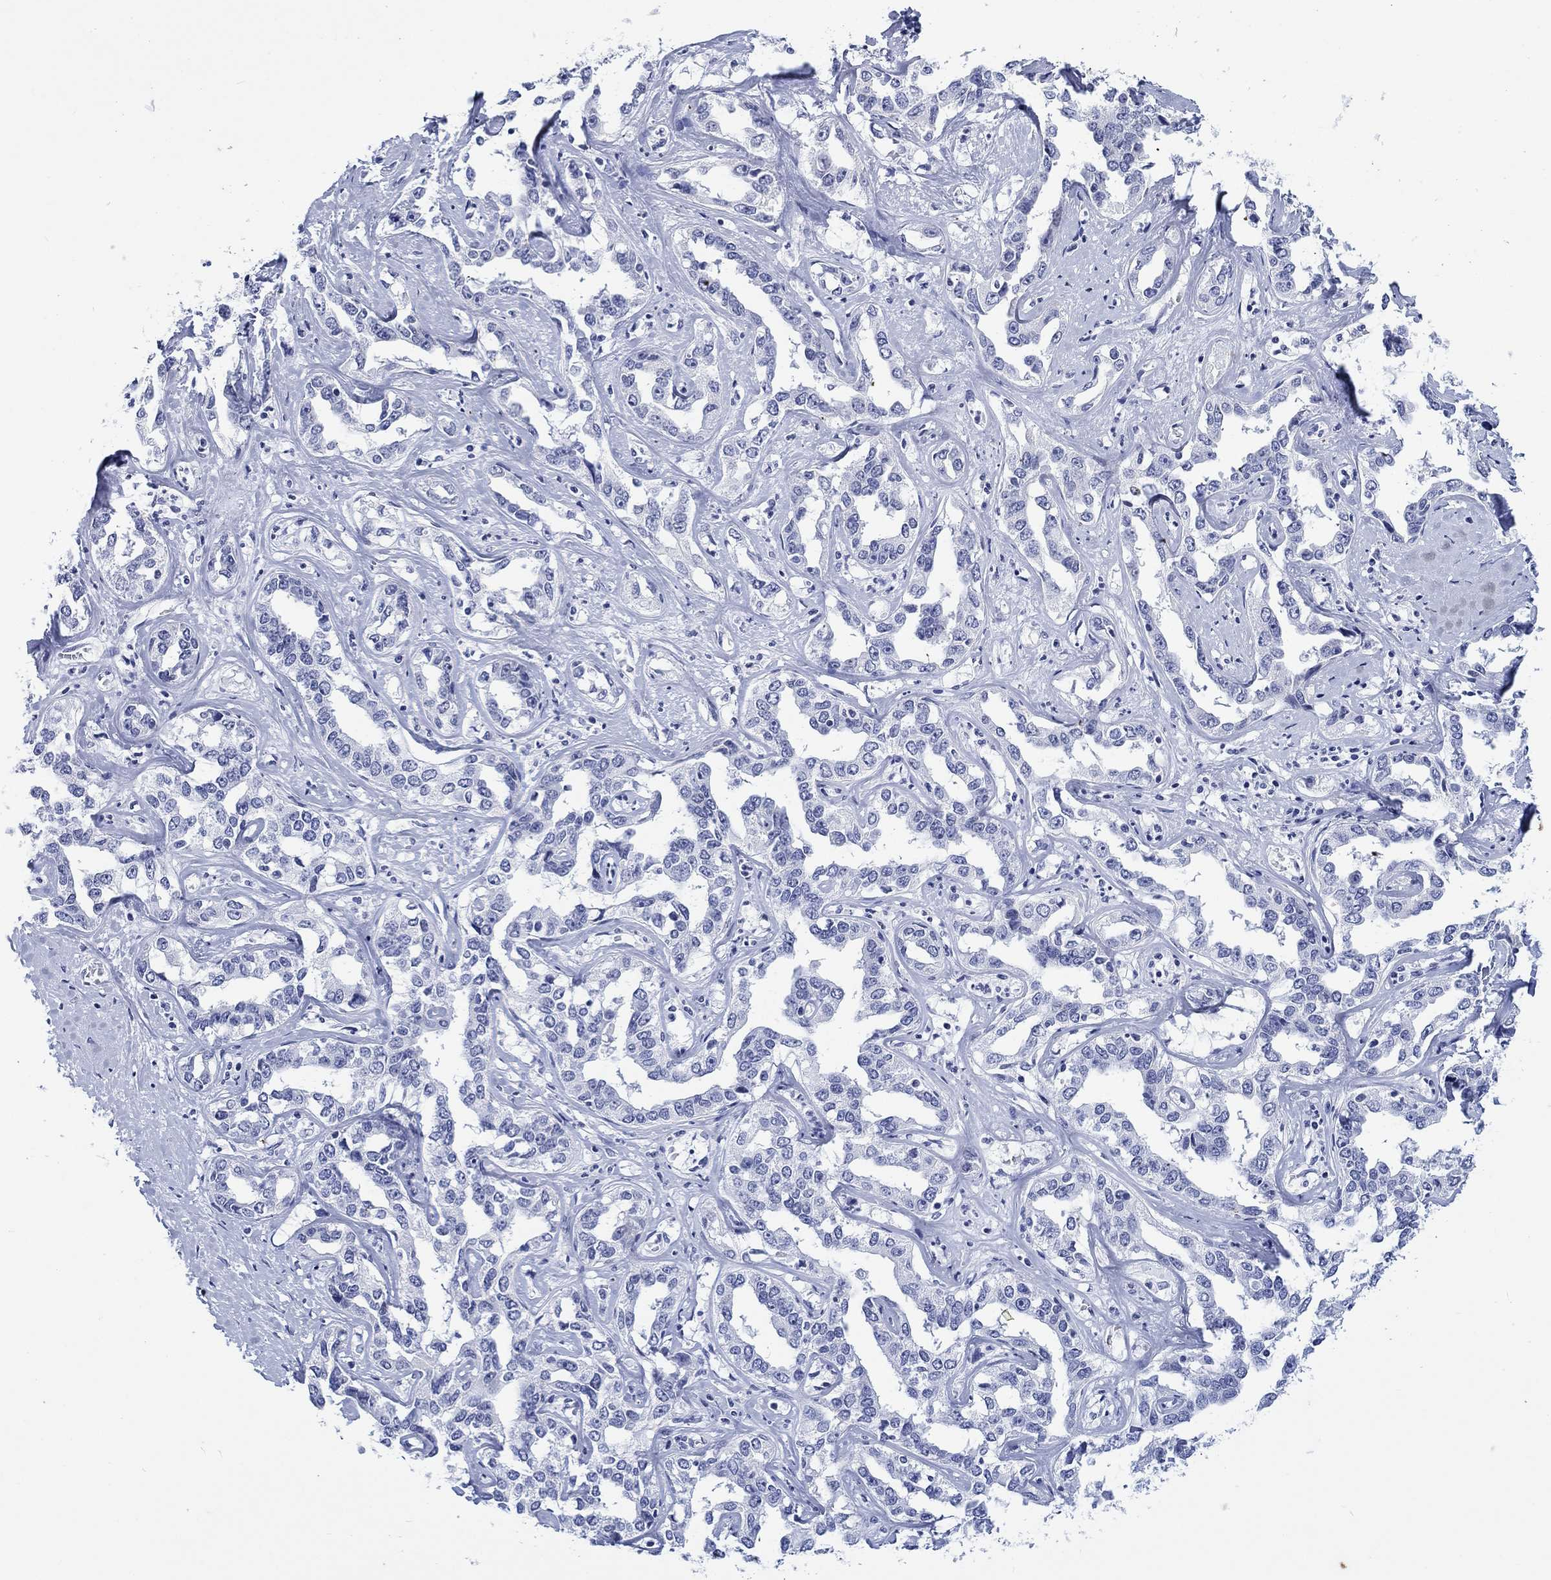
{"staining": {"intensity": "negative", "quantity": "none", "location": "none"}, "tissue": "liver cancer", "cell_type": "Tumor cells", "image_type": "cancer", "snomed": [{"axis": "morphology", "description": "Cholangiocarcinoma"}, {"axis": "topography", "description": "Liver"}], "caption": "A high-resolution histopathology image shows immunohistochemistry (IHC) staining of liver cancer, which reveals no significant expression in tumor cells.", "gene": "KRT76", "patient": {"sex": "male", "age": 59}}